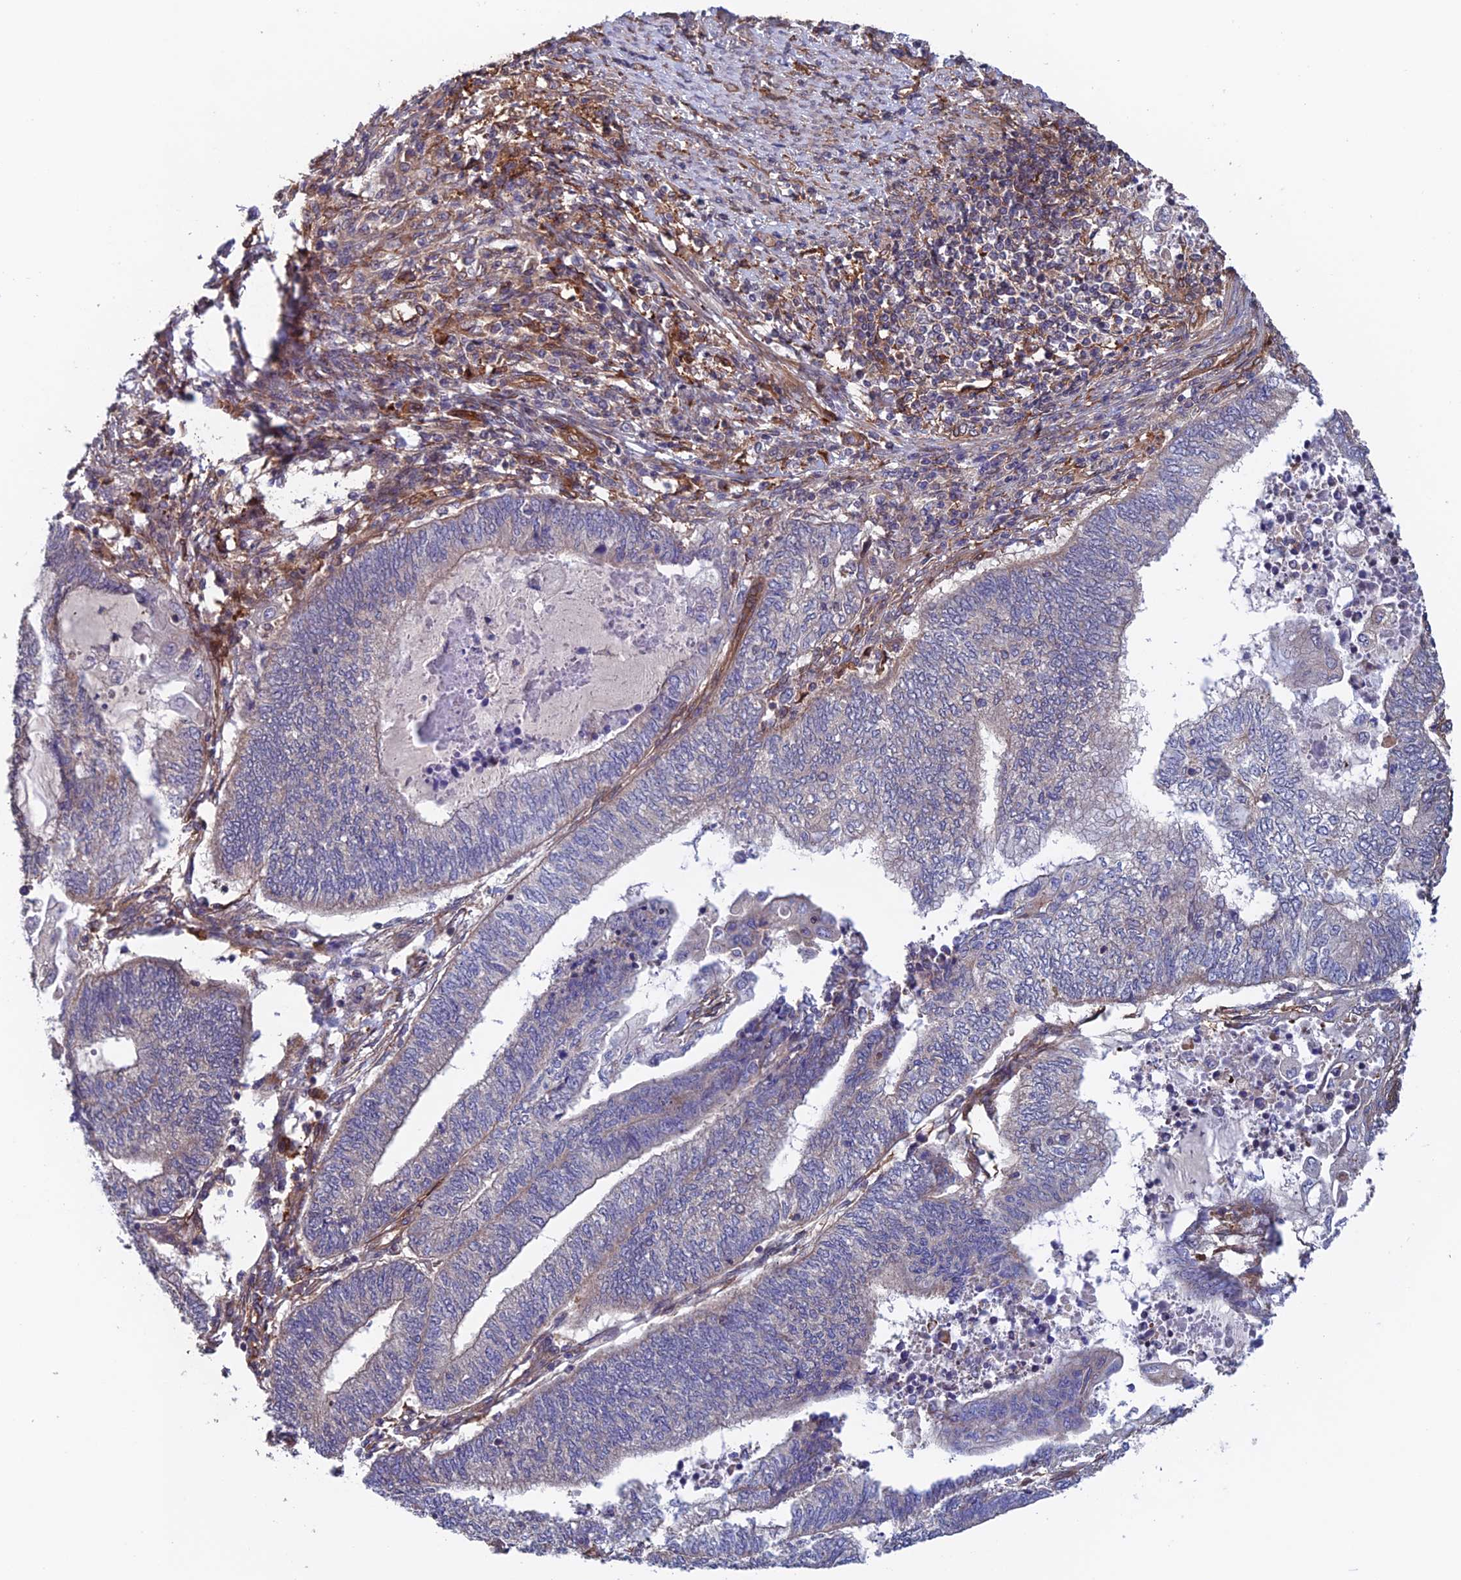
{"staining": {"intensity": "negative", "quantity": "none", "location": "none"}, "tissue": "endometrial cancer", "cell_type": "Tumor cells", "image_type": "cancer", "snomed": [{"axis": "morphology", "description": "Adenocarcinoma, NOS"}, {"axis": "topography", "description": "Uterus"}, {"axis": "topography", "description": "Endometrium"}], "caption": "Tumor cells show no significant protein staining in endometrial adenocarcinoma.", "gene": "NUDT16L1", "patient": {"sex": "female", "age": 70}}